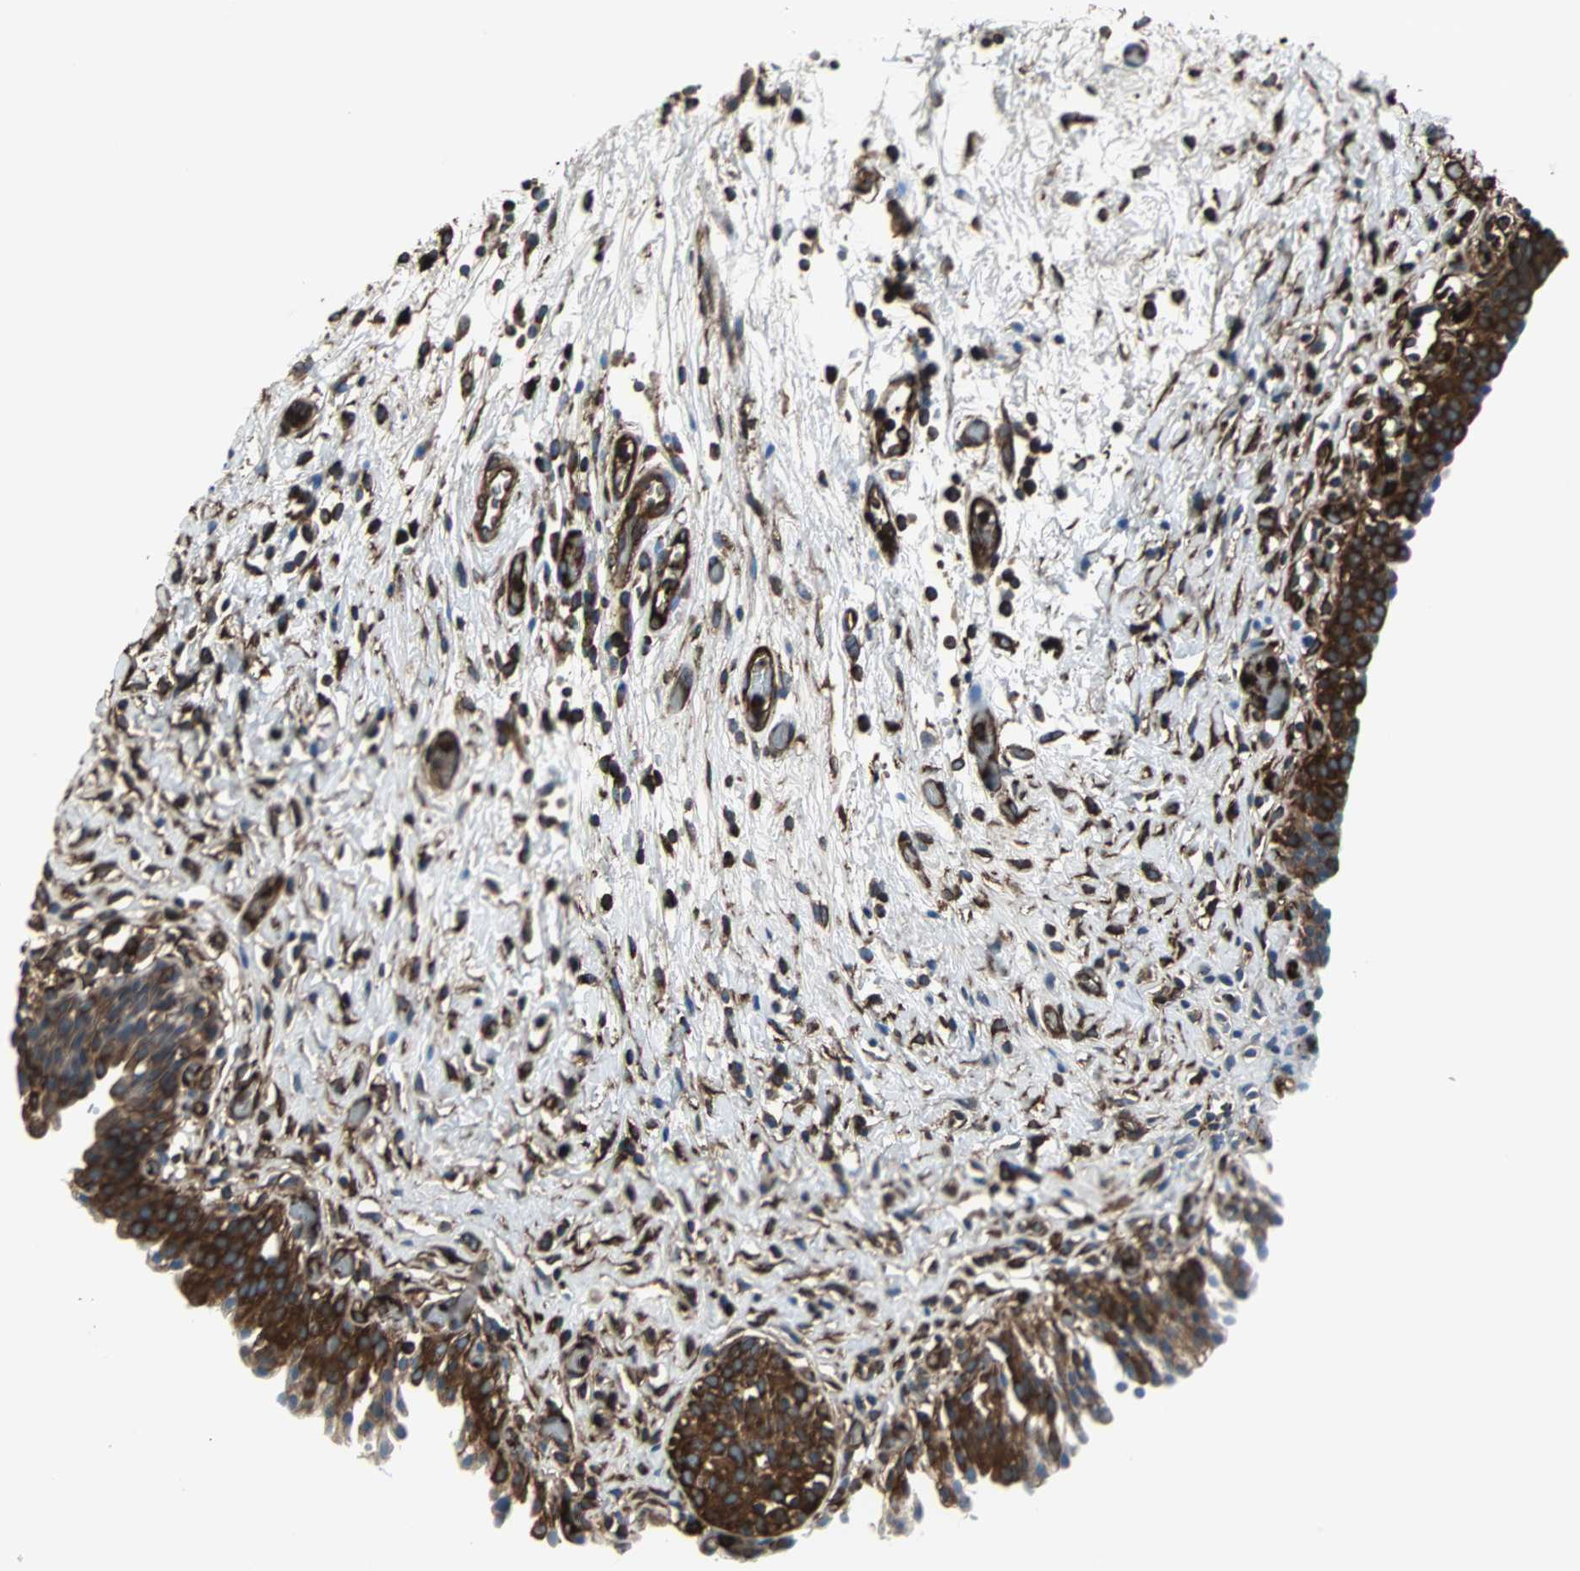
{"staining": {"intensity": "strong", "quantity": ">75%", "location": "cytoplasmic/membranous"}, "tissue": "urinary bladder", "cell_type": "Urothelial cells", "image_type": "normal", "snomed": [{"axis": "morphology", "description": "Normal tissue, NOS"}, {"axis": "topography", "description": "Urinary bladder"}], "caption": "Normal urinary bladder displays strong cytoplasmic/membranous staining in about >75% of urothelial cells, visualized by immunohistochemistry. (brown staining indicates protein expression, while blue staining denotes nuclei).", "gene": "ACTN1", "patient": {"sex": "male", "age": 51}}